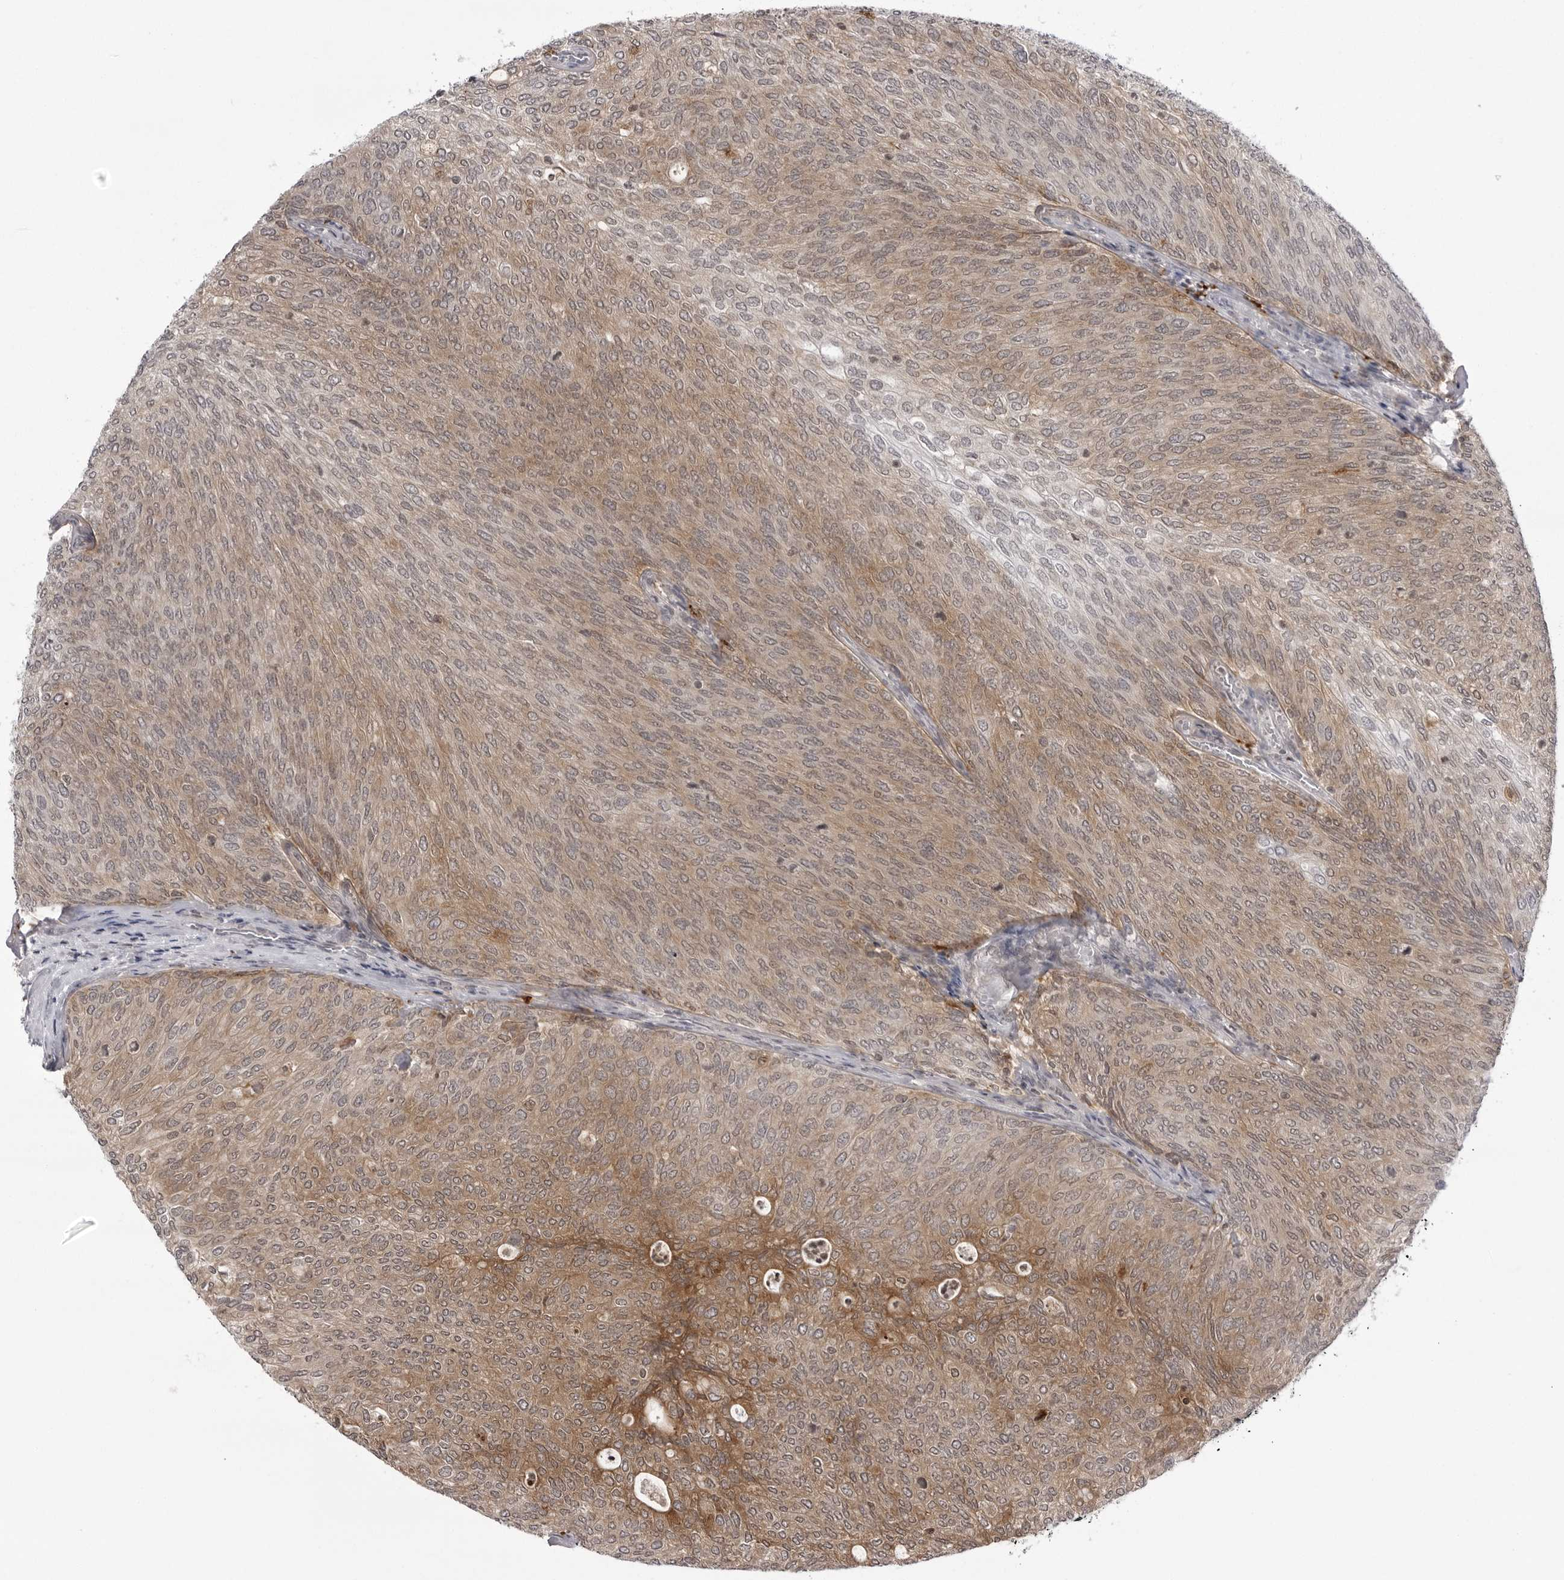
{"staining": {"intensity": "moderate", "quantity": ">75%", "location": "cytoplasmic/membranous"}, "tissue": "urothelial cancer", "cell_type": "Tumor cells", "image_type": "cancer", "snomed": [{"axis": "morphology", "description": "Urothelial carcinoma, Low grade"}, {"axis": "topography", "description": "Urinary bladder"}], "caption": "Human urothelial cancer stained for a protein (brown) reveals moderate cytoplasmic/membranous positive expression in about >75% of tumor cells.", "gene": "USP43", "patient": {"sex": "female", "age": 79}}